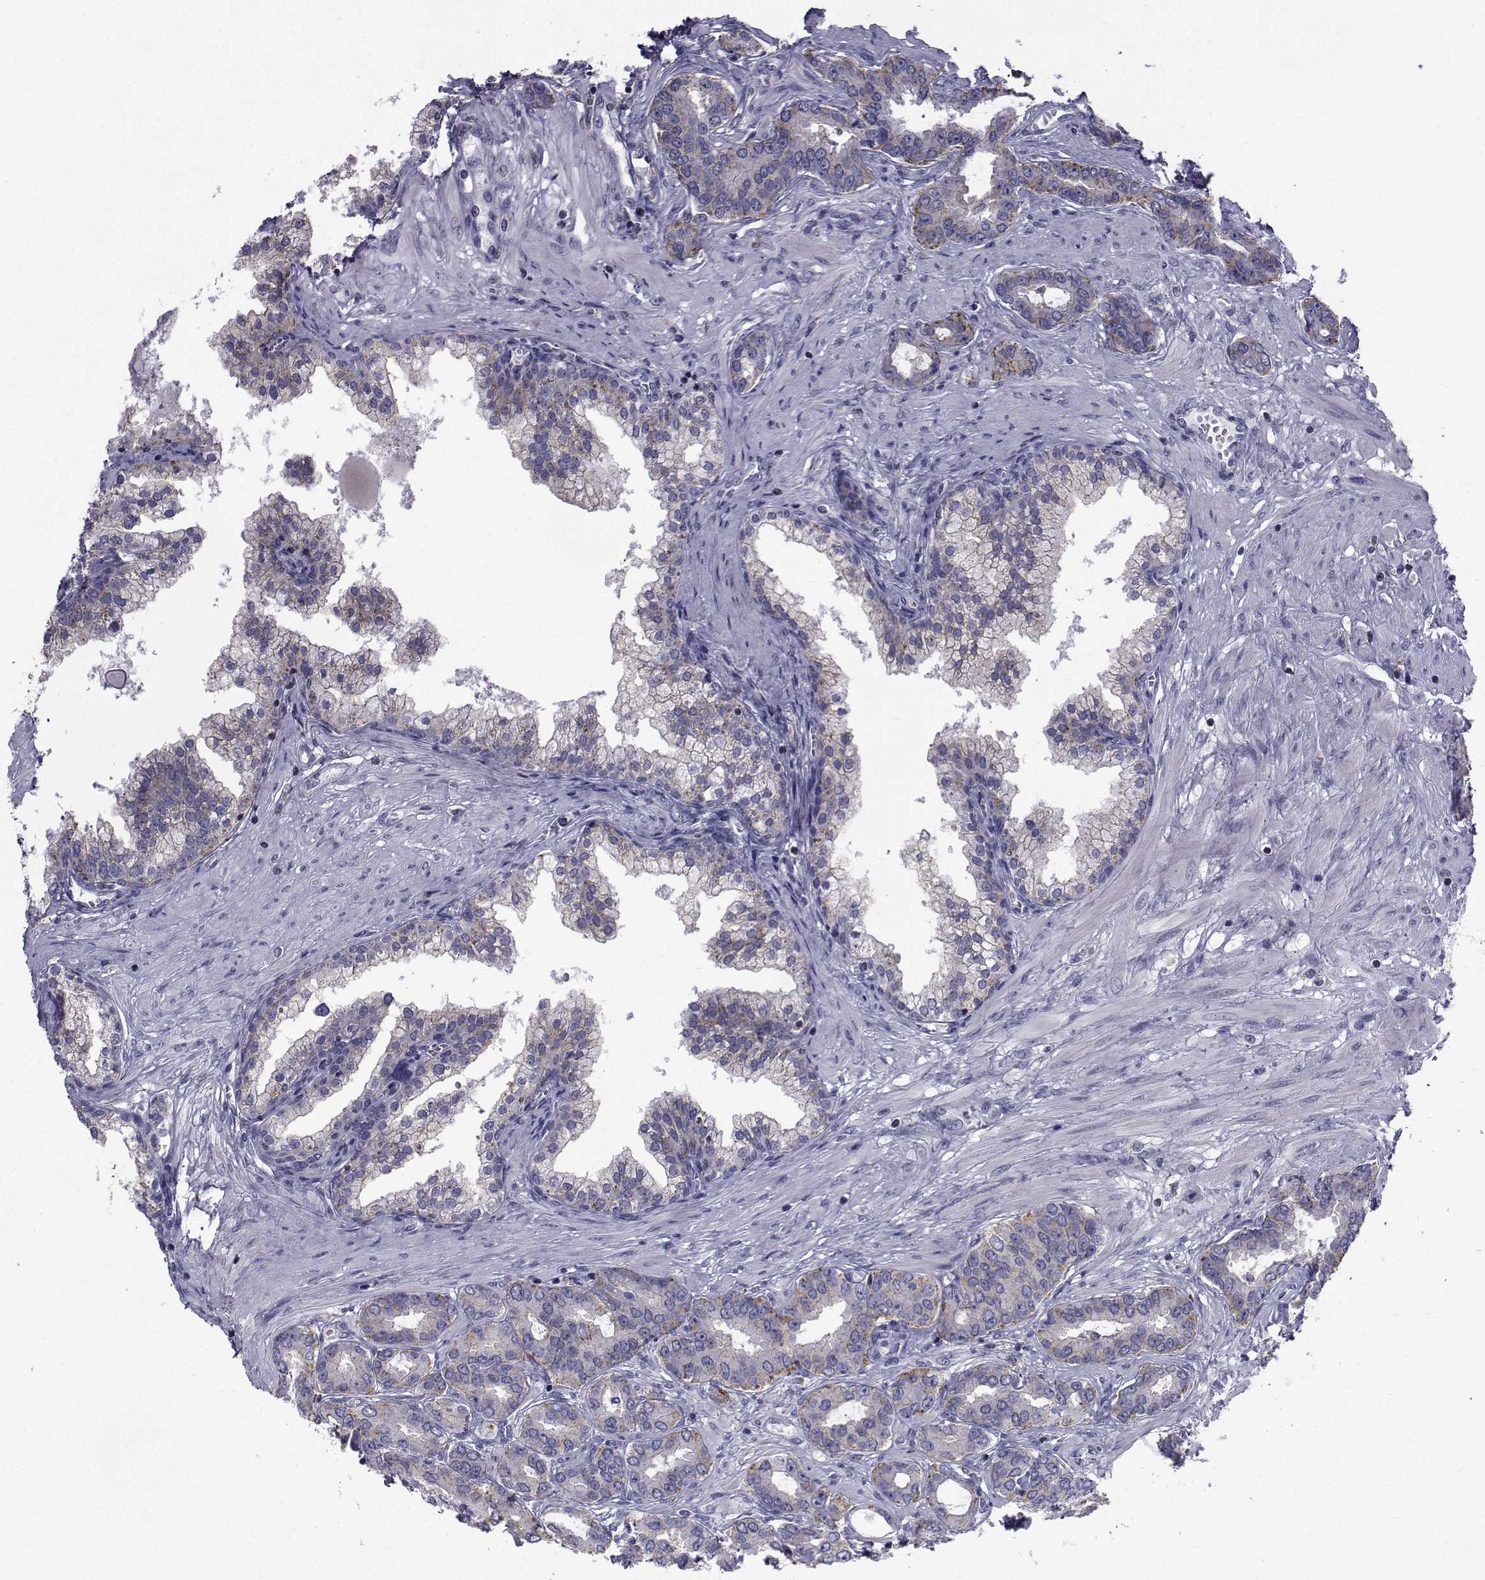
{"staining": {"intensity": "moderate", "quantity": "25%-75%", "location": "cytoplasmic/membranous"}, "tissue": "prostate cancer", "cell_type": "Tumor cells", "image_type": "cancer", "snomed": [{"axis": "morphology", "description": "Adenocarcinoma, NOS"}, {"axis": "topography", "description": "Prostate"}], "caption": "Prostate adenocarcinoma stained with a protein marker displays moderate staining in tumor cells.", "gene": "PDE6H", "patient": {"sex": "male", "age": 67}}